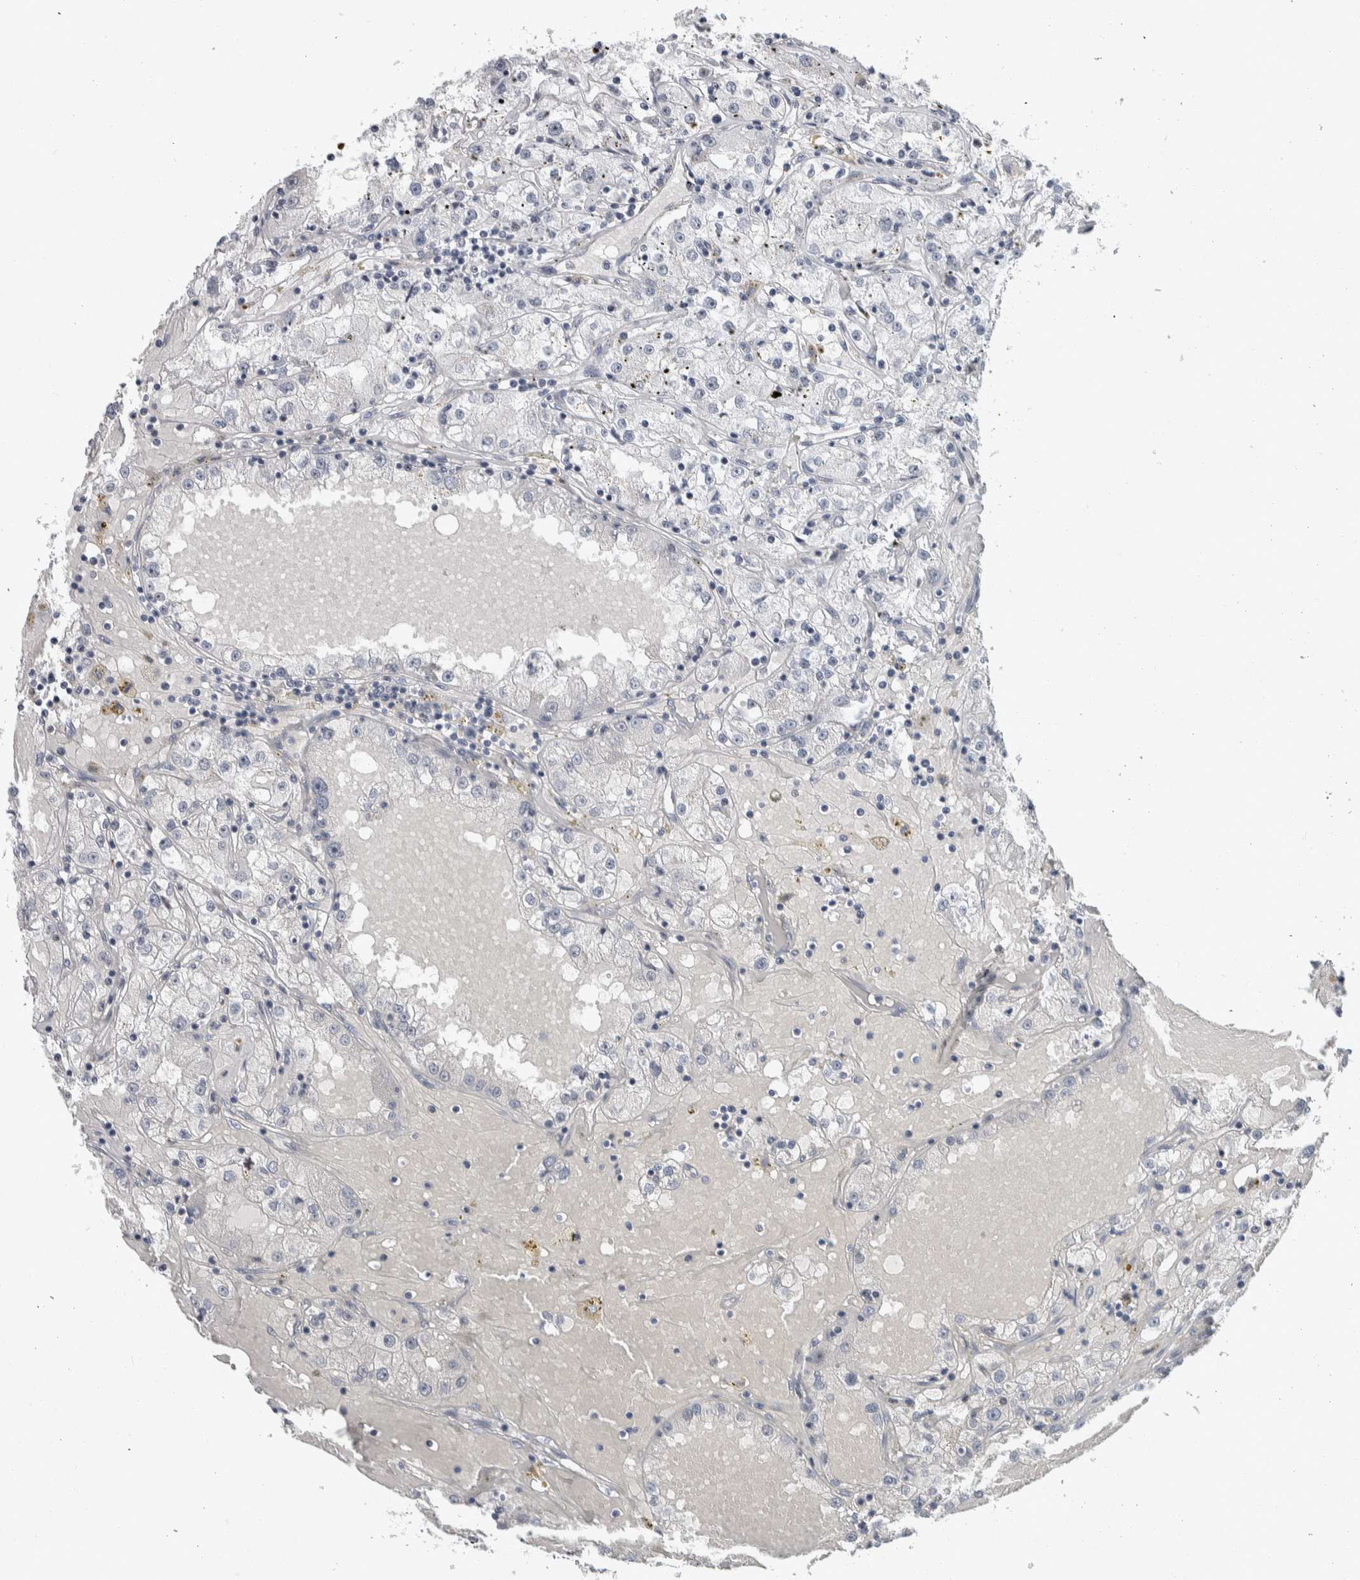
{"staining": {"intensity": "negative", "quantity": "none", "location": "none"}, "tissue": "renal cancer", "cell_type": "Tumor cells", "image_type": "cancer", "snomed": [{"axis": "morphology", "description": "Adenocarcinoma, NOS"}, {"axis": "topography", "description": "Kidney"}], "caption": "This histopathology image is of renal cancer (adenocarcinoma) stained with immunohistochemistry (IHC) to label a protein in brown with the nuclei are counter-stained blue. There is no positivity in tumor cells.", "gene": "PTPA", "patient": {"sex": "male", "age": 56}}